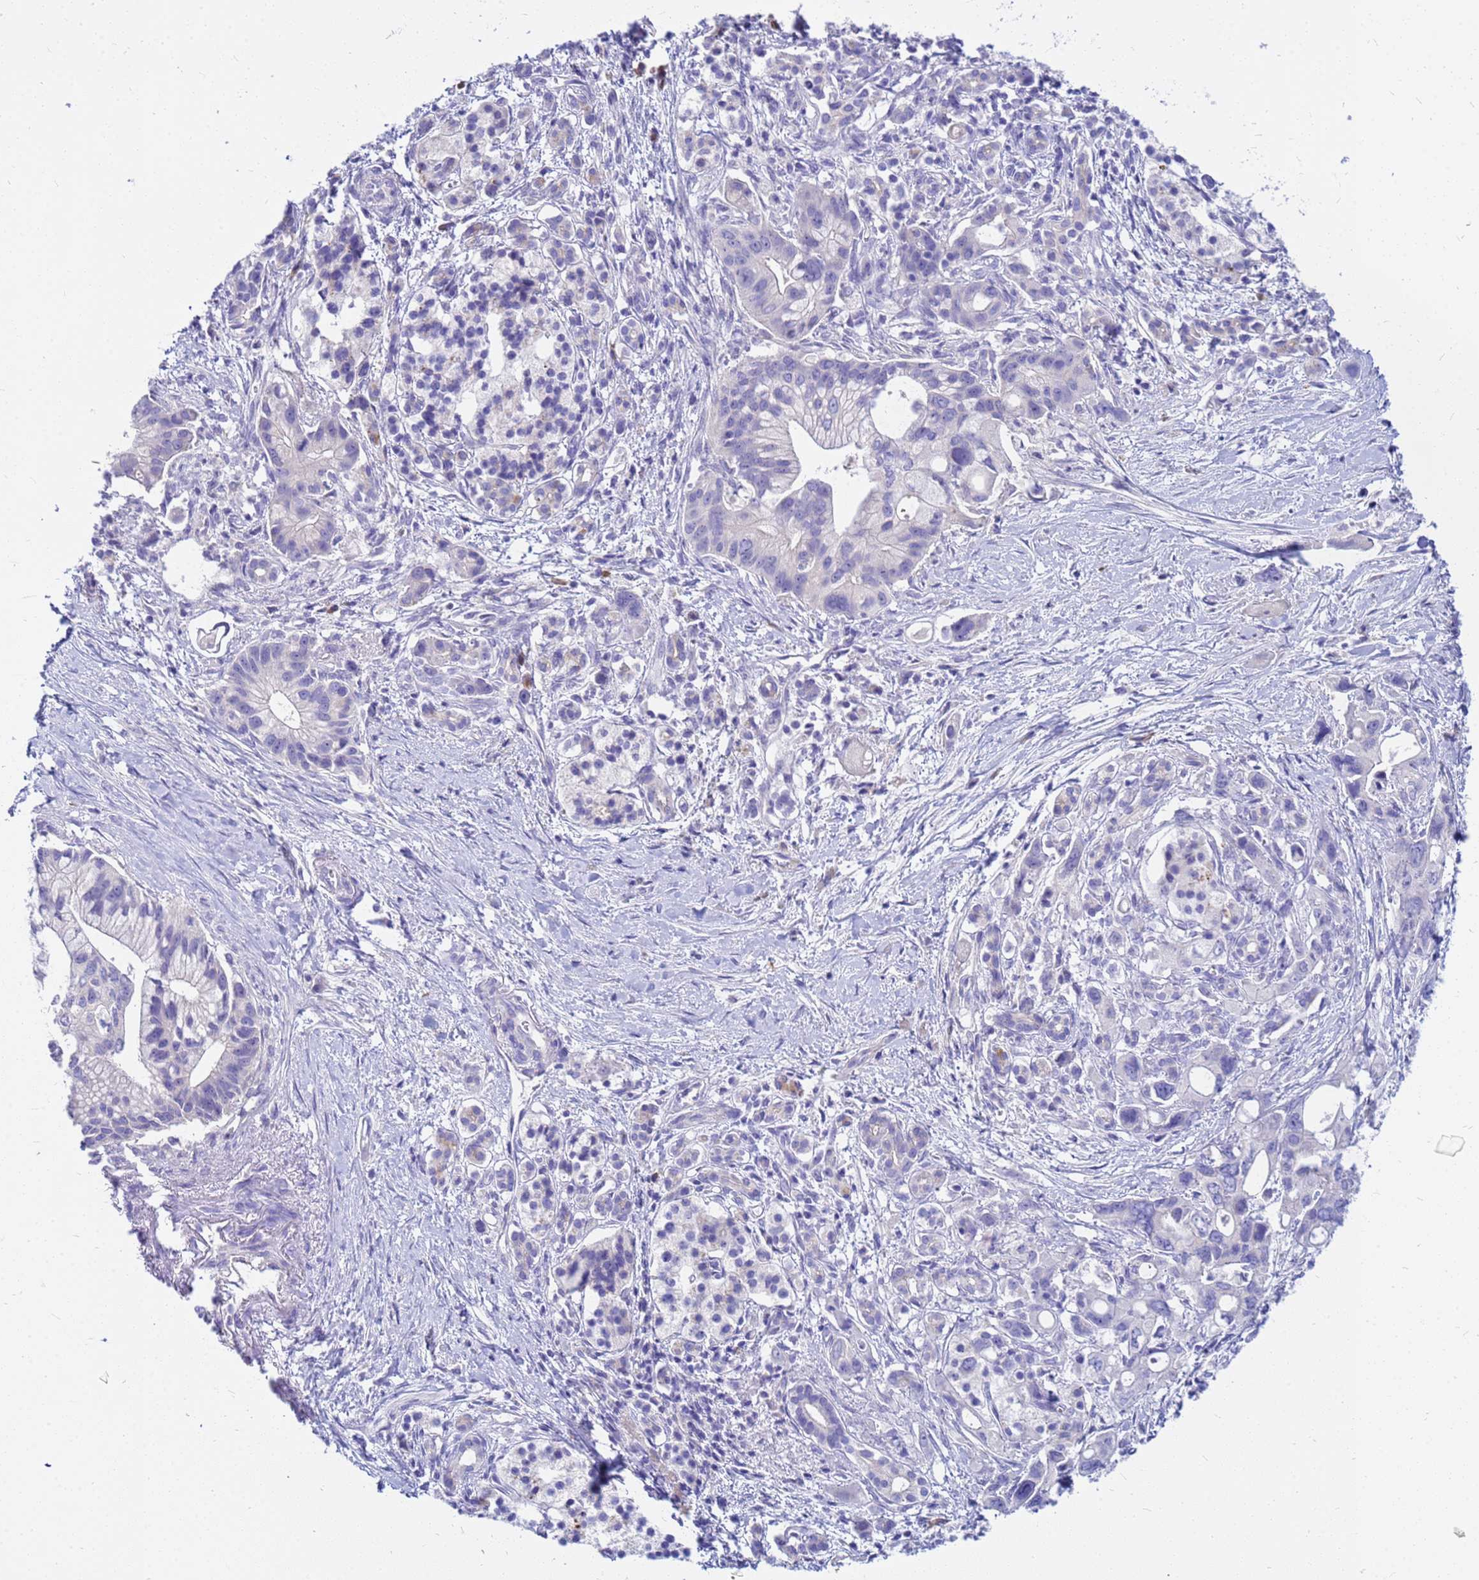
{"staining": {"intensity": "negative", "quantity": "none", "location": "none"}, "tissue": "pancreatic cancer", "cell_type": "Tumor cells", "image_type": "cancer", "snomed": [{"axis": "morphology", "description": "Adenocarcinoma, NOS"}, {"axis": "topography", "description": "Pancreas"}], "caption": "Pancreatic cancer (adenocarcinoma) was stained to show a protein in brown. There is no significant positivity in tumor cells. (DAB immunohistochemistry with hematoxylin counter stain).", "gene": "DPRX", "patient": {"sex": "male", "age": 68}}